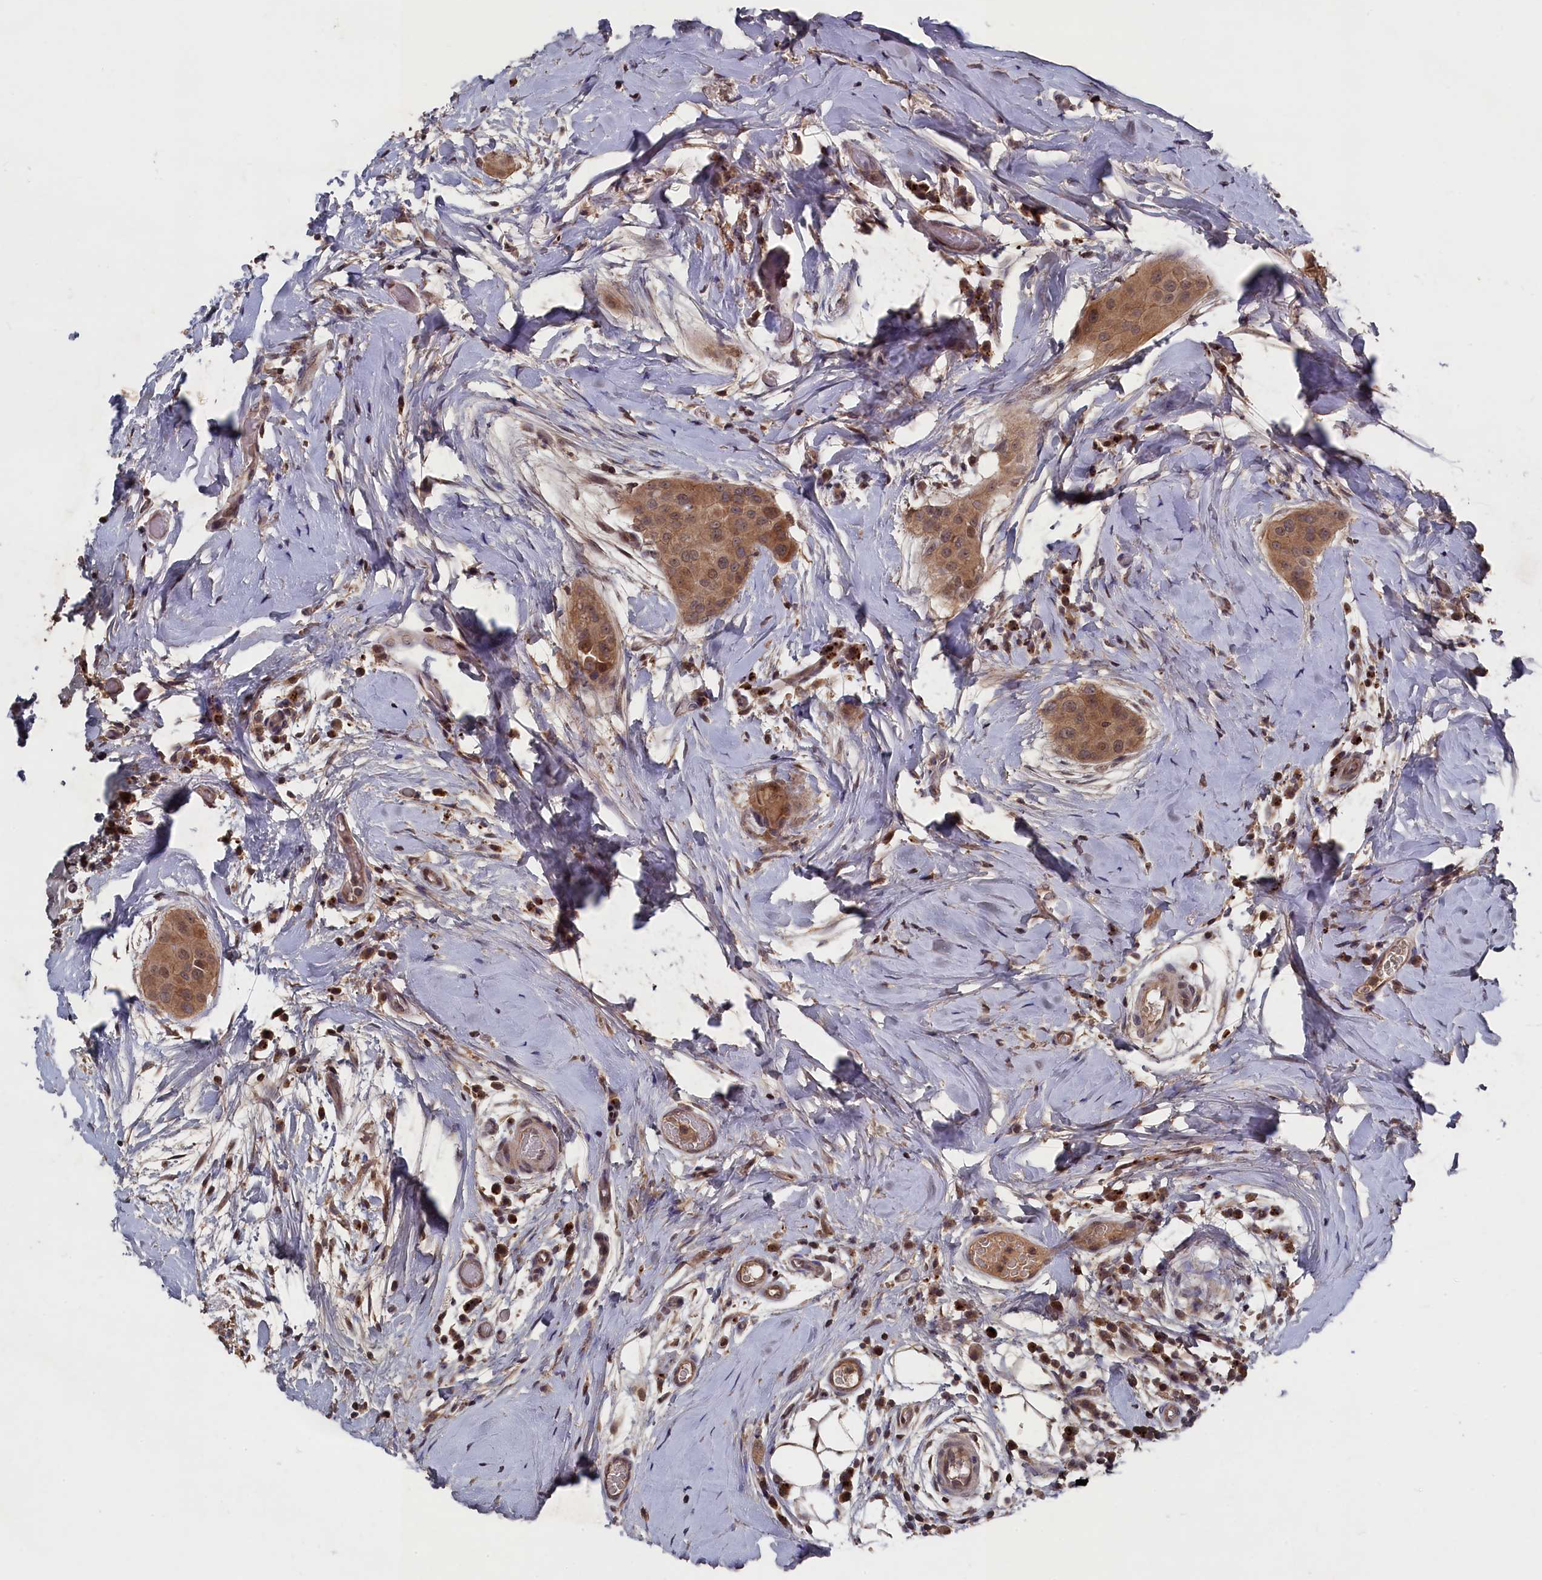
{"staining": {"intensity": "moderate", "quantity": ">75%", "location": "cytoplasmic/membranous,nuclear"}, "tissue": "thyroid cancer", "cell_type": "Tumor cells", "image_type": "cancer", "snomed": [{"axis": "morphology", "description": "Papillary adenocarcinoma, NOS"}, {"axis": "topography", "description": "Thyroid gland"}], "caption": "Papillary adenocarcinoma (thyroid) stained for a protein (brown) shows moderate cytoplasmic/membranous and nuclear positive expression in approximately >75% of tumor cells.", "gene": "TMC5", "patient": {"sex": "male", "age": 33}}